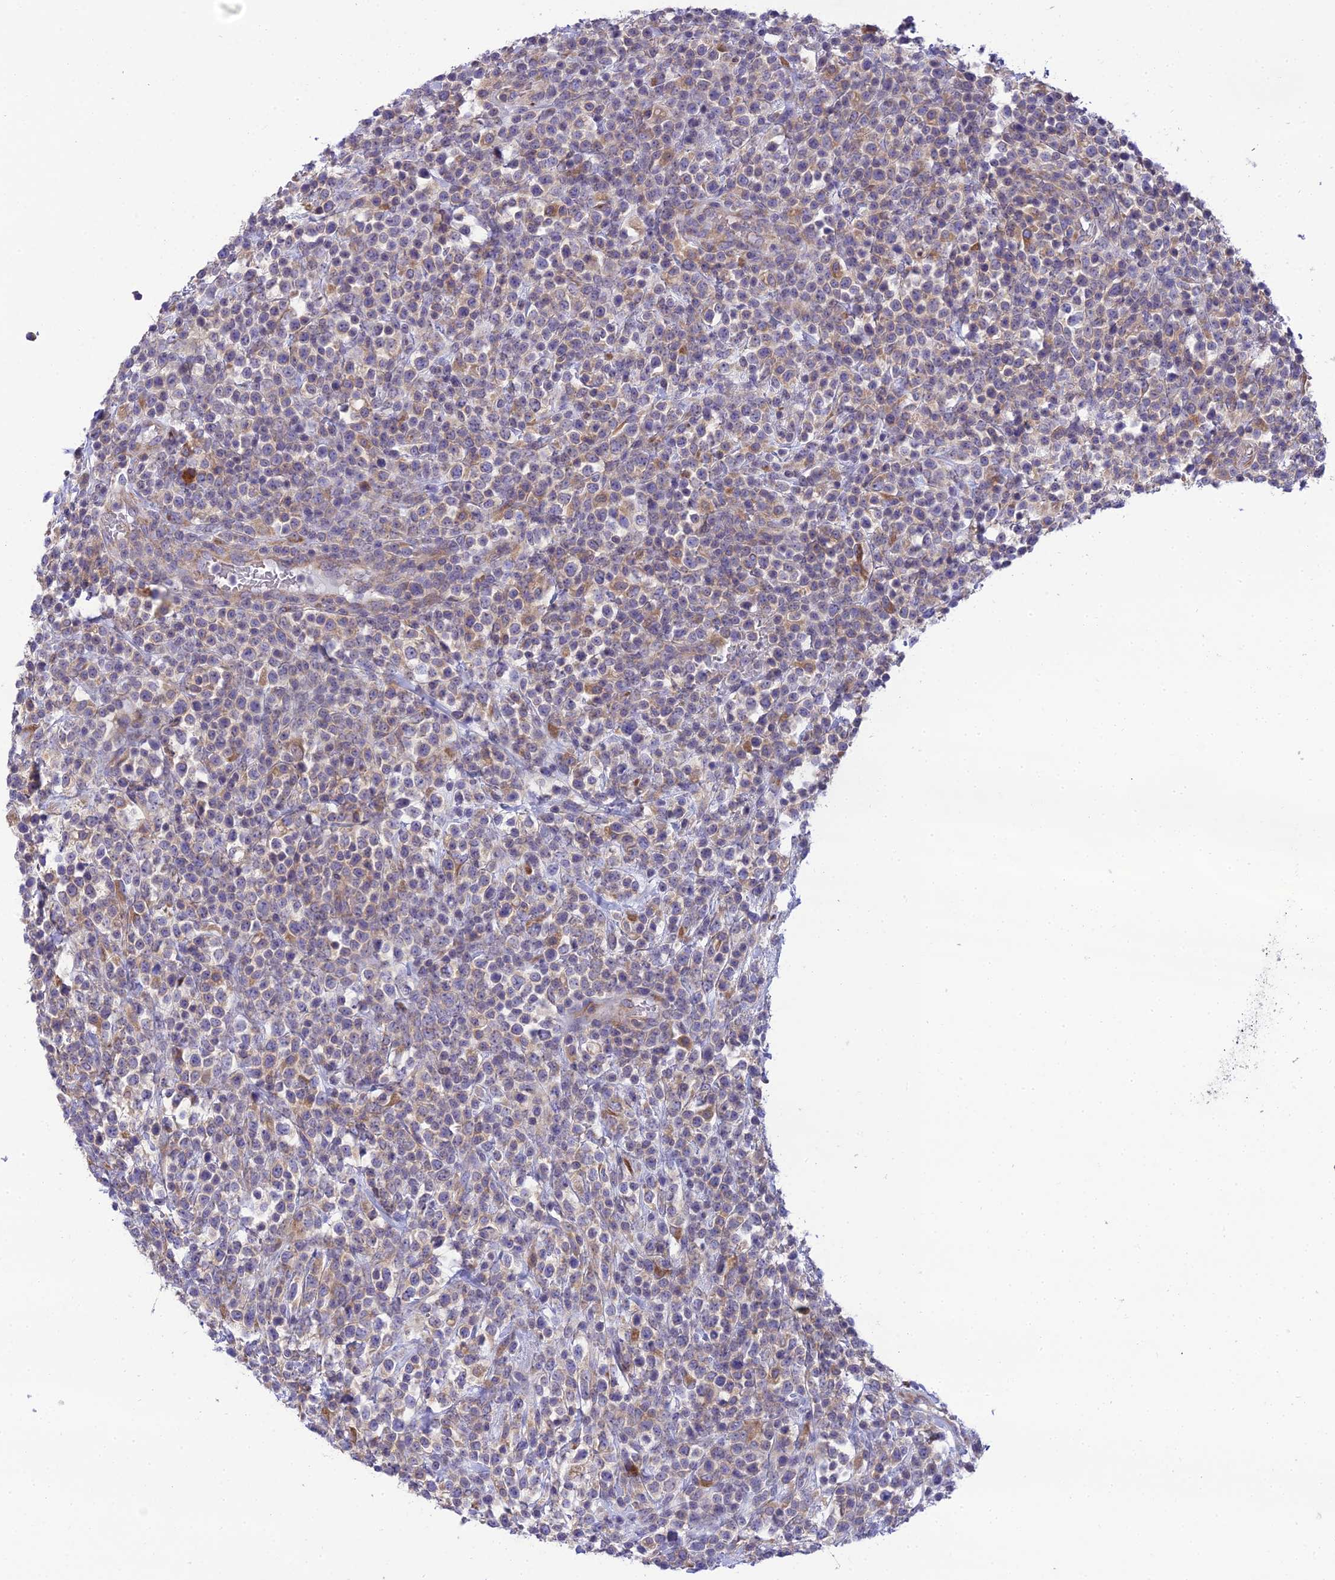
{"staining": {"intensity": "weak", "quantity": "25%-75%", "location": "cytoplasmic/membranous"}, "tissue": "lymphoma", "cell_type": "Tumor cells", "image_type": "cancer", "snomed": [{"axis": "morphology", "description": "Malignant lymphoma, non-Hodgkin's type, High grade"}, {"axis": "topography", "description": "Colon"}], "caption": "Immunohistochemistry of malignant lymphoma, non-Hodgkin's type (high-grade) exhibits low levels of weak cytoplasmic/membranous expression in about 25%-75% of tumor cells.", "gene": "CLCN7", "patient": {"sex": "female", "age": 53}}